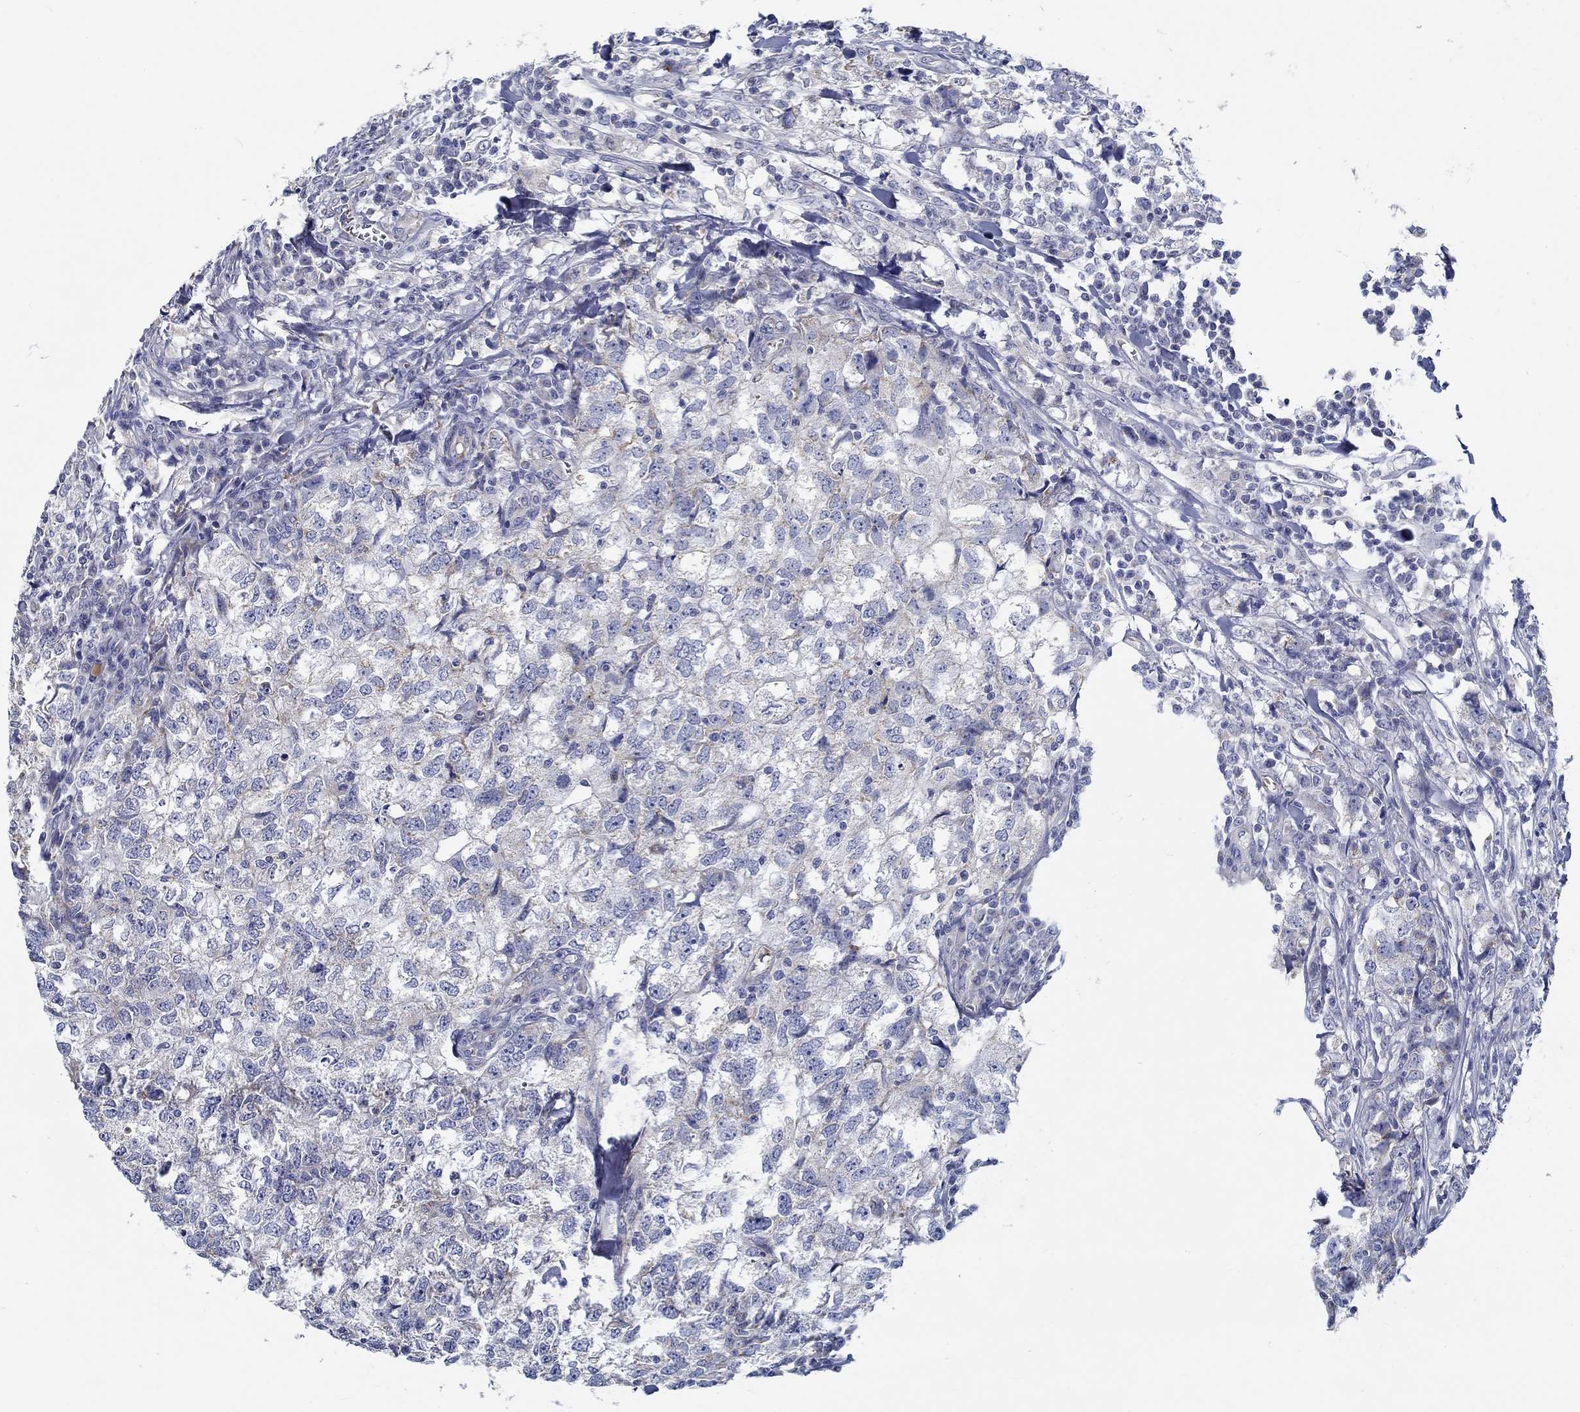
{"staining": {"intensity": "negative", "quantity": "none", "location": "none"}, "tissue": "breast cancer", "cell_type": "Tumor cells", "image_type": "cancer", "snomed": [{"axis": "morphology", "description": "Duct carcinoma"}, {"axis": "topography", "description": "Breast"}], "caption": "A high-resolution histopathology image shows IHC staining of breast cancer (intraductal carcinoma), which demonstrates no significant expression in tumor cells.", "gene": "MYBPC1", "patient": {"sex": "female", "age": 30}}